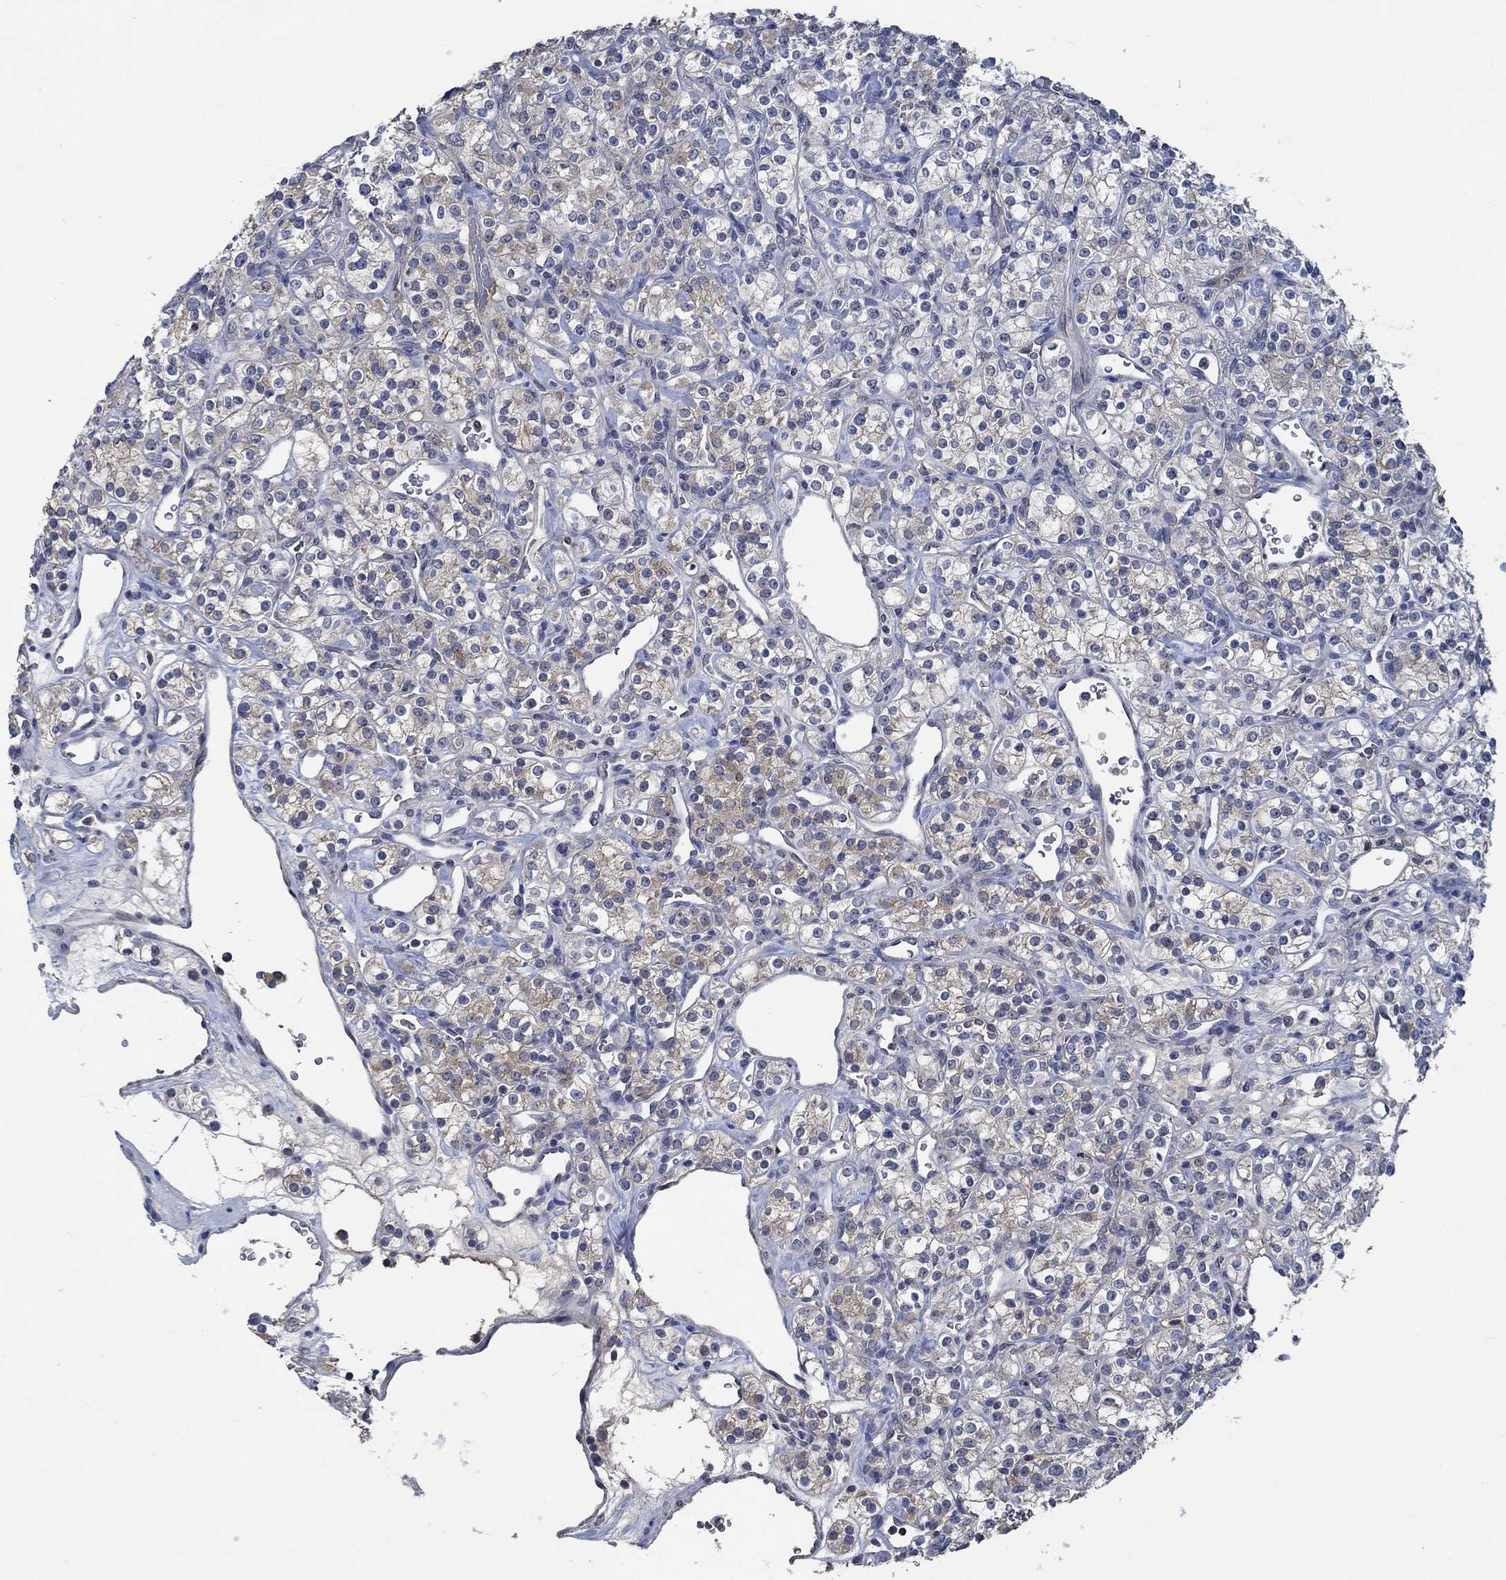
{"staining": {"intensity": "weak", "quantity": "25%-75%", "location": "cytoplasmic/membranous"}, "tissue": "renal cancer", "cell_type": "Tumor cells", "image_type": "cancer", "snomed": [{"axis": "morphology", "description": "Adenocarcinoma, NOS"}, {"axis": "topography", "description": "Kidney"}], "caption": "Brown immunohistochemical staining in renal cancer demonstrates weak cytoplasmic/membranous positivity in about 25%-75% of tumor cells.", "gene": "OBSCN", "patient": {"sex": "male", "age": 77}}